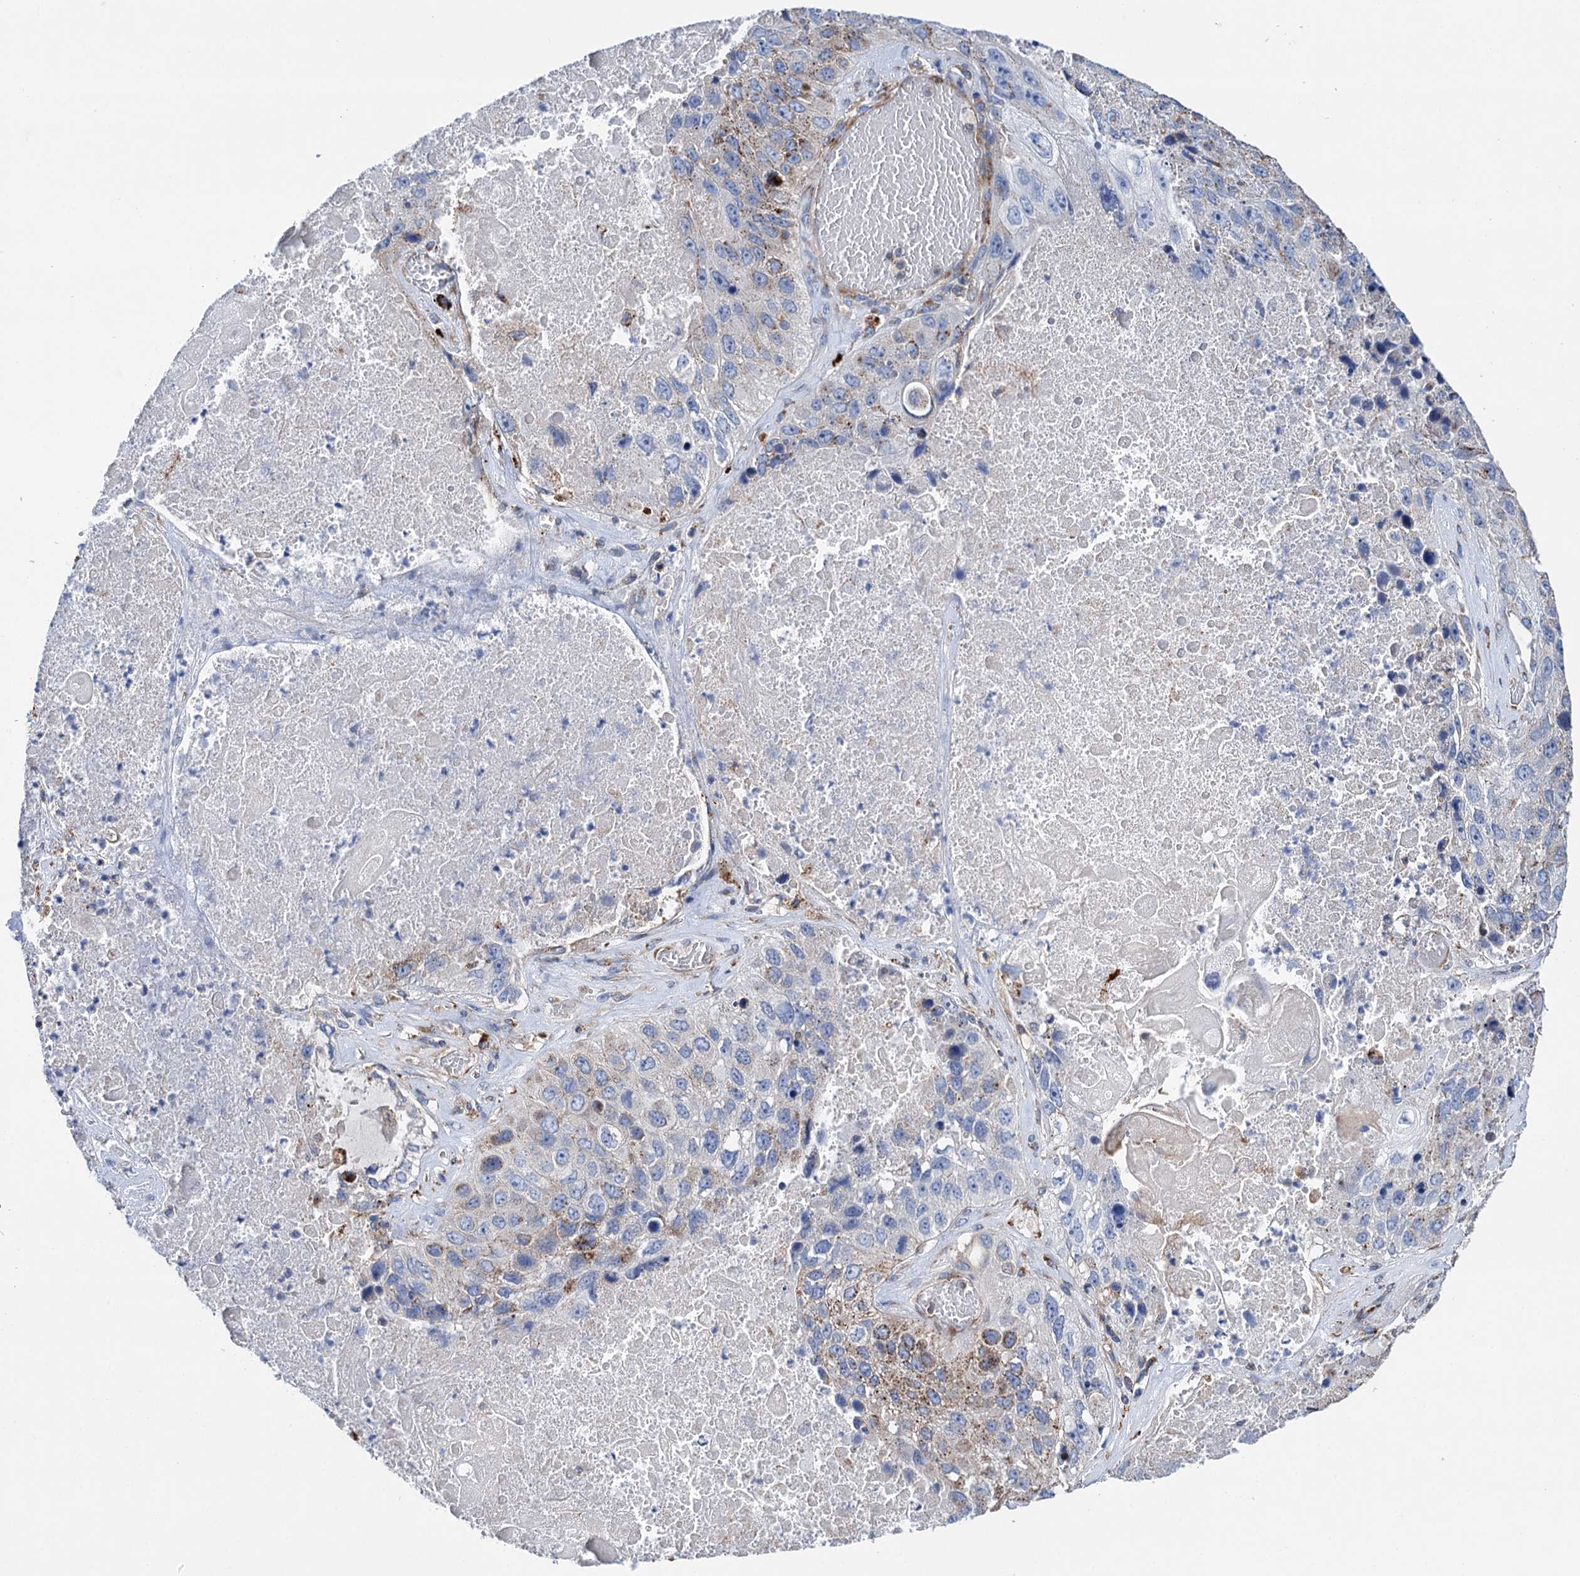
{"staining": {"intensity": "weak", "quantity": "25%-75%", "location": "cytoplasmic/membranous"}, "tissue": "lung cancer", "cell_type": "Tumor cells", "image_type": "cancer", "snomed": [{"axis": "morphology", "description": "Squamous cell carcinoma, NOS"}, {"axis": "topography", "description": "Lung"}], "caption": "The photomicrograph reveals staining of lung squamous cell carcinoma, revealing weak cytoplasmic/membranous protein positivity (brown color) within tumor cells.", "gene": "SCPEP1", "patient": {"sex": "male", "age": 61}}